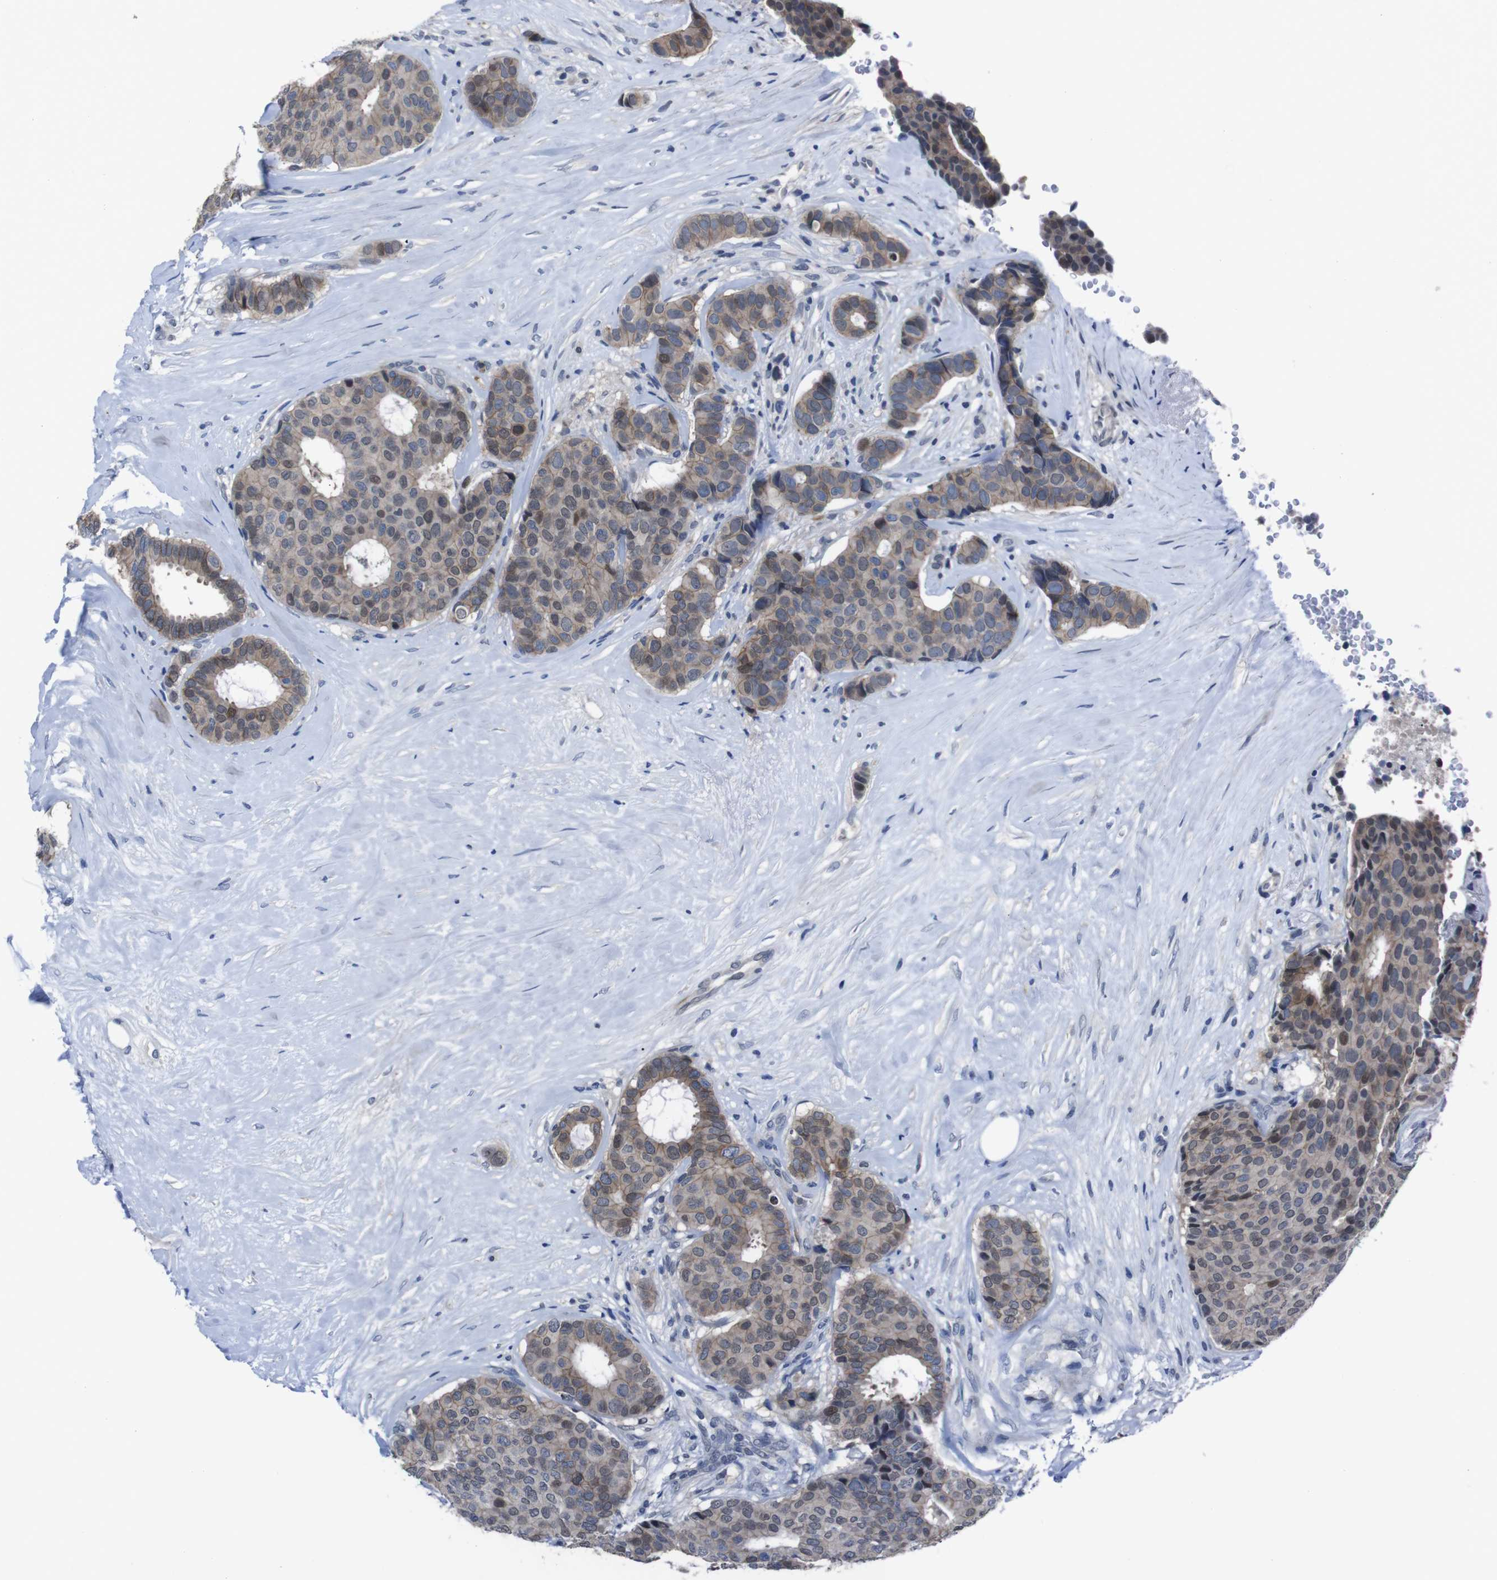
{"staining": {"intensity": "moderate", "quantity": ">75%", "location": "cytoplasmic/membranous"}, "tissue": "breast cancer", "cell_type": "Tumor cells", "image_type": "cancer", "snomed": [{"axis": "morphology", "description": "Duct carcinoma"}, {"axis": "topography", "description": "Breast"}], "caption": "A brown stain shows moderate cytoplasmic/membranous staining of a protein in intraductal carcinoma (breast) tumor cells.", "gene": "SEMA4B", "patient": {"sex": "female", "age": 75}}